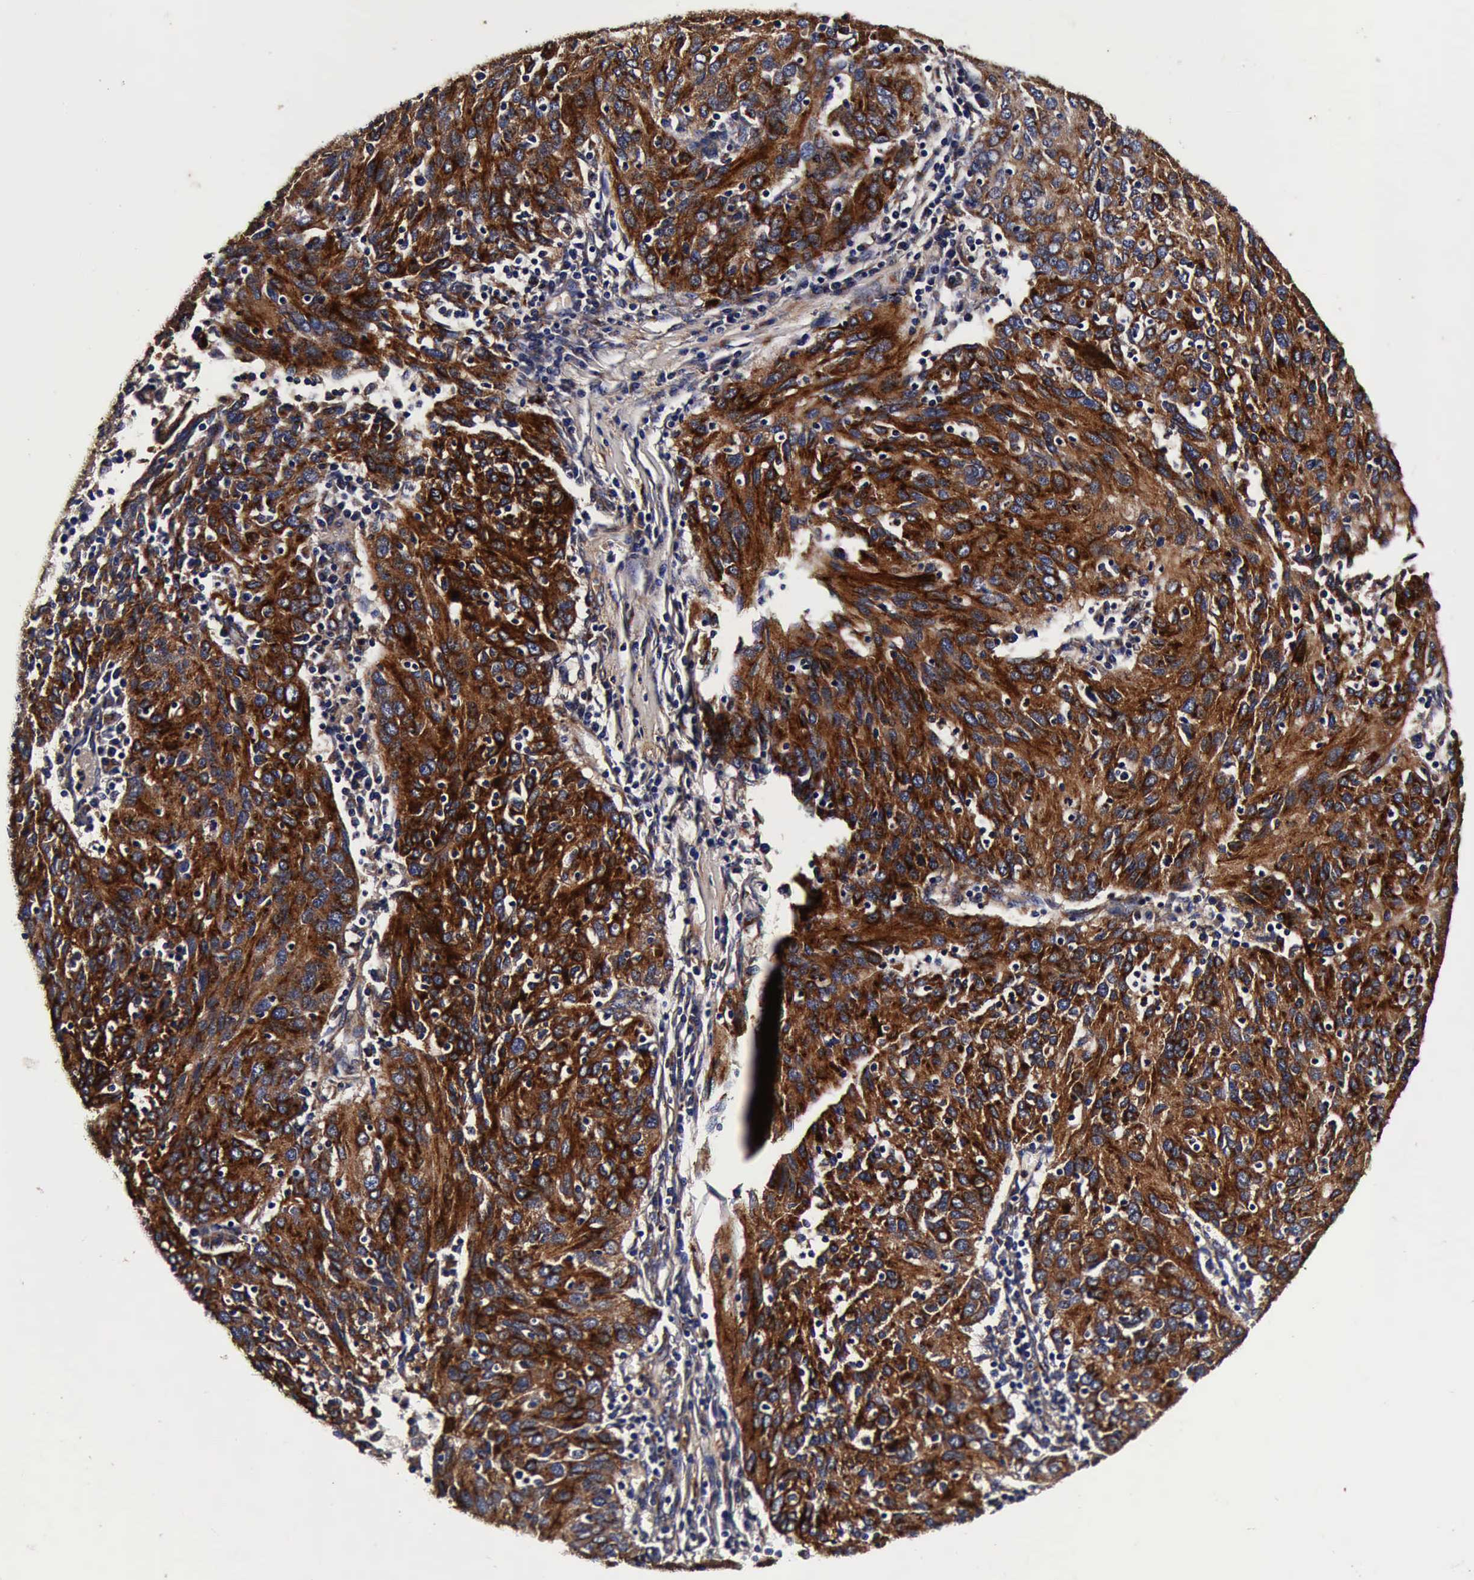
{"staining": {"intensity": "strong", "quantity": ">75%", "location": "cytoplasmic/membranous"}, "tissue": "ovarian cancer", "cell_type": "Tumor cells", "image_type": "cancer", "snomed": [{"axis": "morphology", "description": "Carcinoma, endometroid"}, {"axis": "topography", "description": "Ovary"}], "caption": "Protein staining displays strong cytoplasmic/membranous expression in about >75% of tumor cells in endometroid carcinoma (ovarian).", "gene": "CST3", "patient": {"sex": "female", "age": 50}}